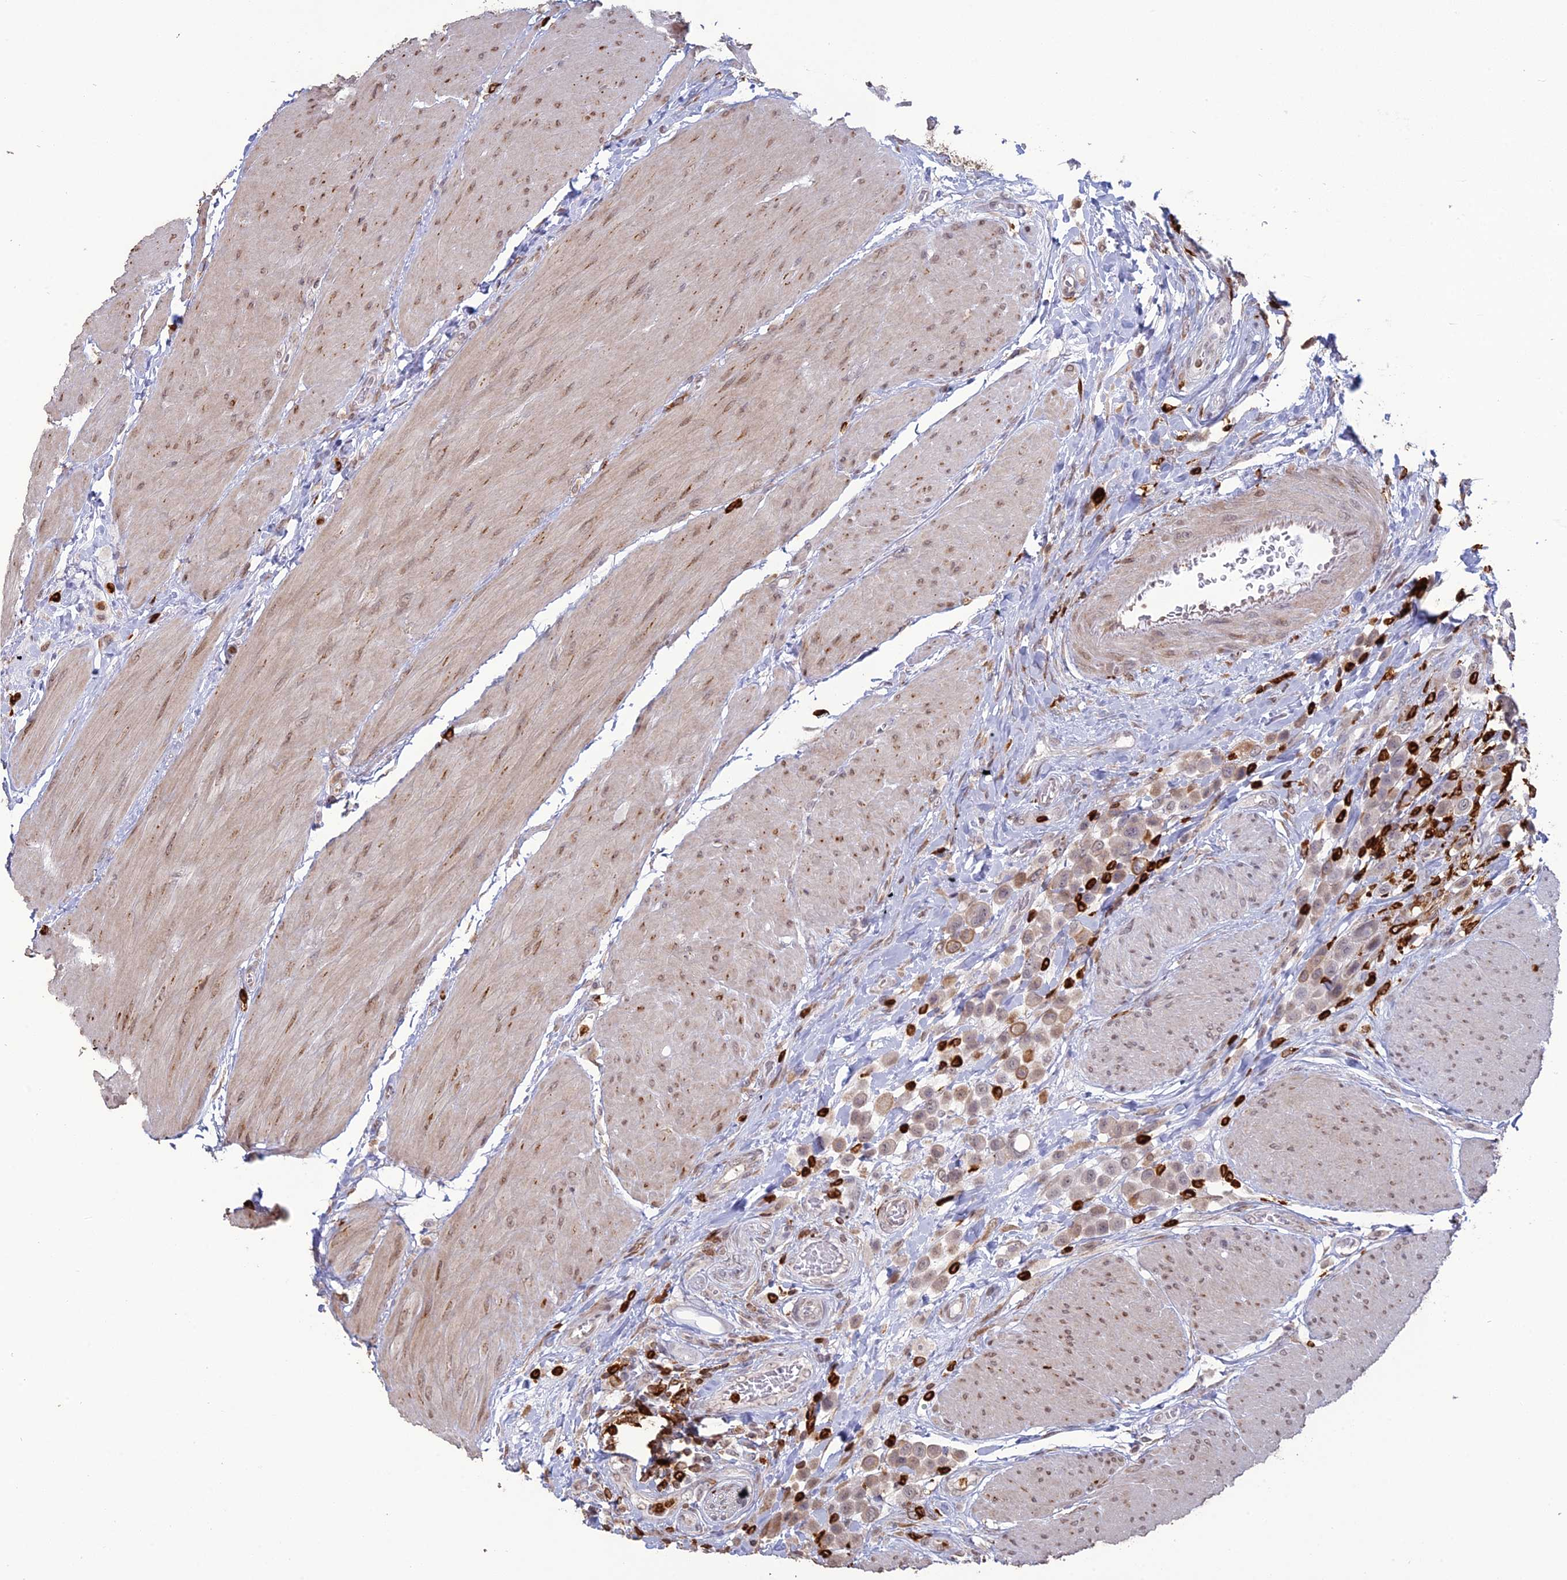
{"staining": {"intensity": "moderate", "quantity": "<25%", "location": "cytoplasmic/membranous"}, "tissue": "urothelial cancer", "cell_type": "Tumor cells", "image_type": "cancer", "snomed": [{"axis": "morphology", "description": "Urothelial carcinoma, High grade"}, {"axis": "topography", "description": "Urinary bladder"}], "caption": "Immunohistochemical staining of human urothelial carcinoma (high-grade) exhibits low levels of moderate cytoplasmic/membranous positivity in about <25% of tumor cells. (DAB (3,3'-diaminobenzidine) IHC with brightfield microscopy, high magnification).", "gene": "APOBR", "patient": {"sex": "male", "age": 50}}